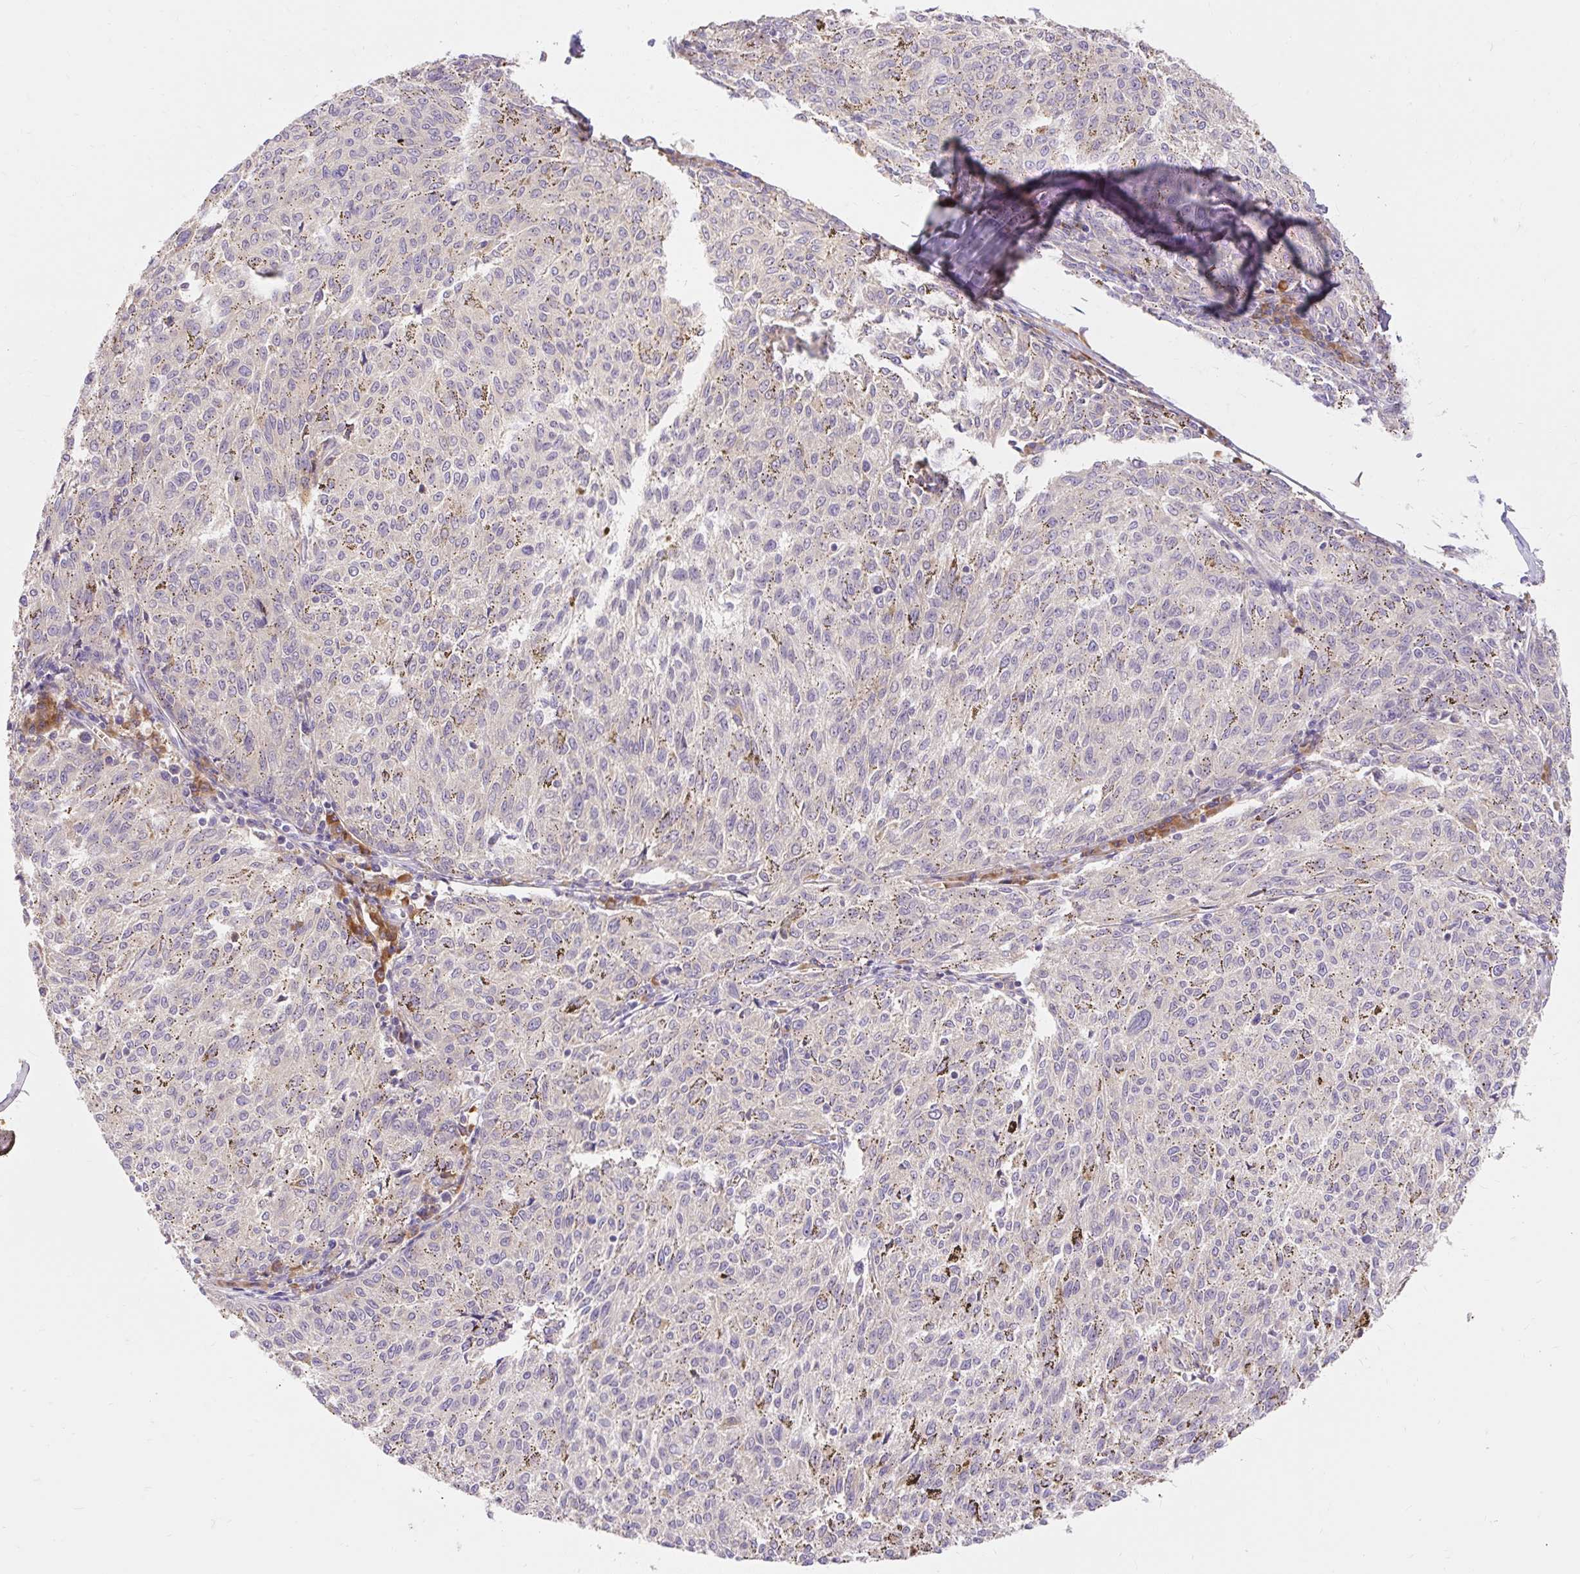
{"staining": {"intensity": "negative", "quantity": "none", "location": "none"}, "tissue": "melanoma", "cell_type": "Tumor cells", "image_type": "cancer", "snomed": [{"axis": "morphology", "description": "Malignant melanoma, NOS"}, {"axis": "topography", "description": "Skin"}], "caption": "Immunohistochemistry micrograph of neoplastic tissue: melanoma stained with DAB displays no significant protein positivity in tumor cells. Nuclei are stained in blue.", "gene": "SEC63", "patient": {"sex": "female", "age": 72}}